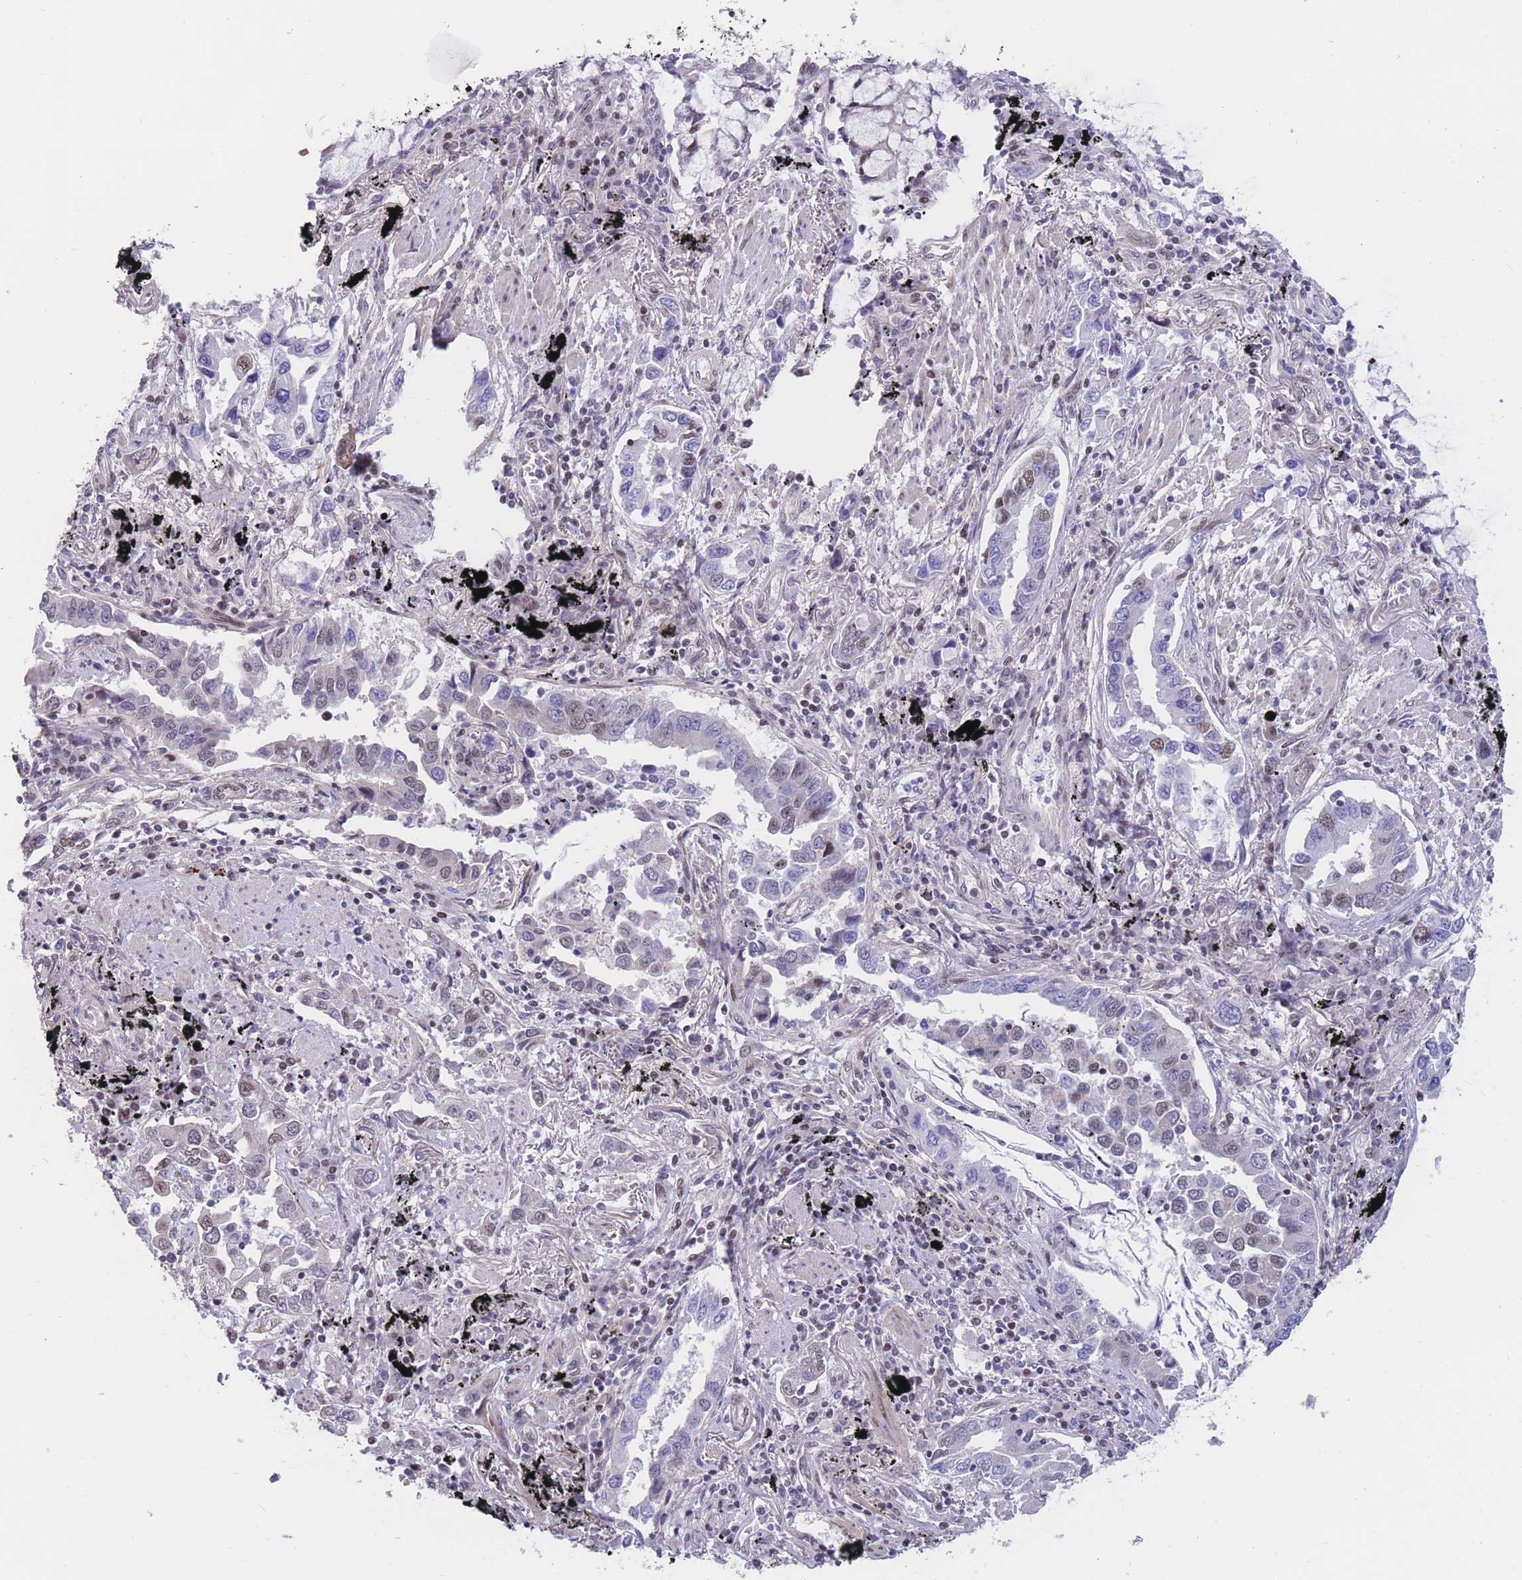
{"staining": {"intensity": "negative", "quantity": "none", "location": "none"}, "tissue": "lung cancer", "cell_type": "Tumor cells", "image_type": "cancer", "snomed": [{"axis": "morphology", "description": "Adenocarcinoma, NOS"}, {"axis": "topography", "description": "Lung"}], "caption": "The micrograph shows no staining of tumor cells in lung cancer (adenocarcinoma). Brightfield microscopy of immunohistochemistry (IHC) stained with DAB (brown) and hematoxylin (blue), captured at high magnification.", "gene": "BCL9L", "patient": {"sex": "male", "age": 67}}